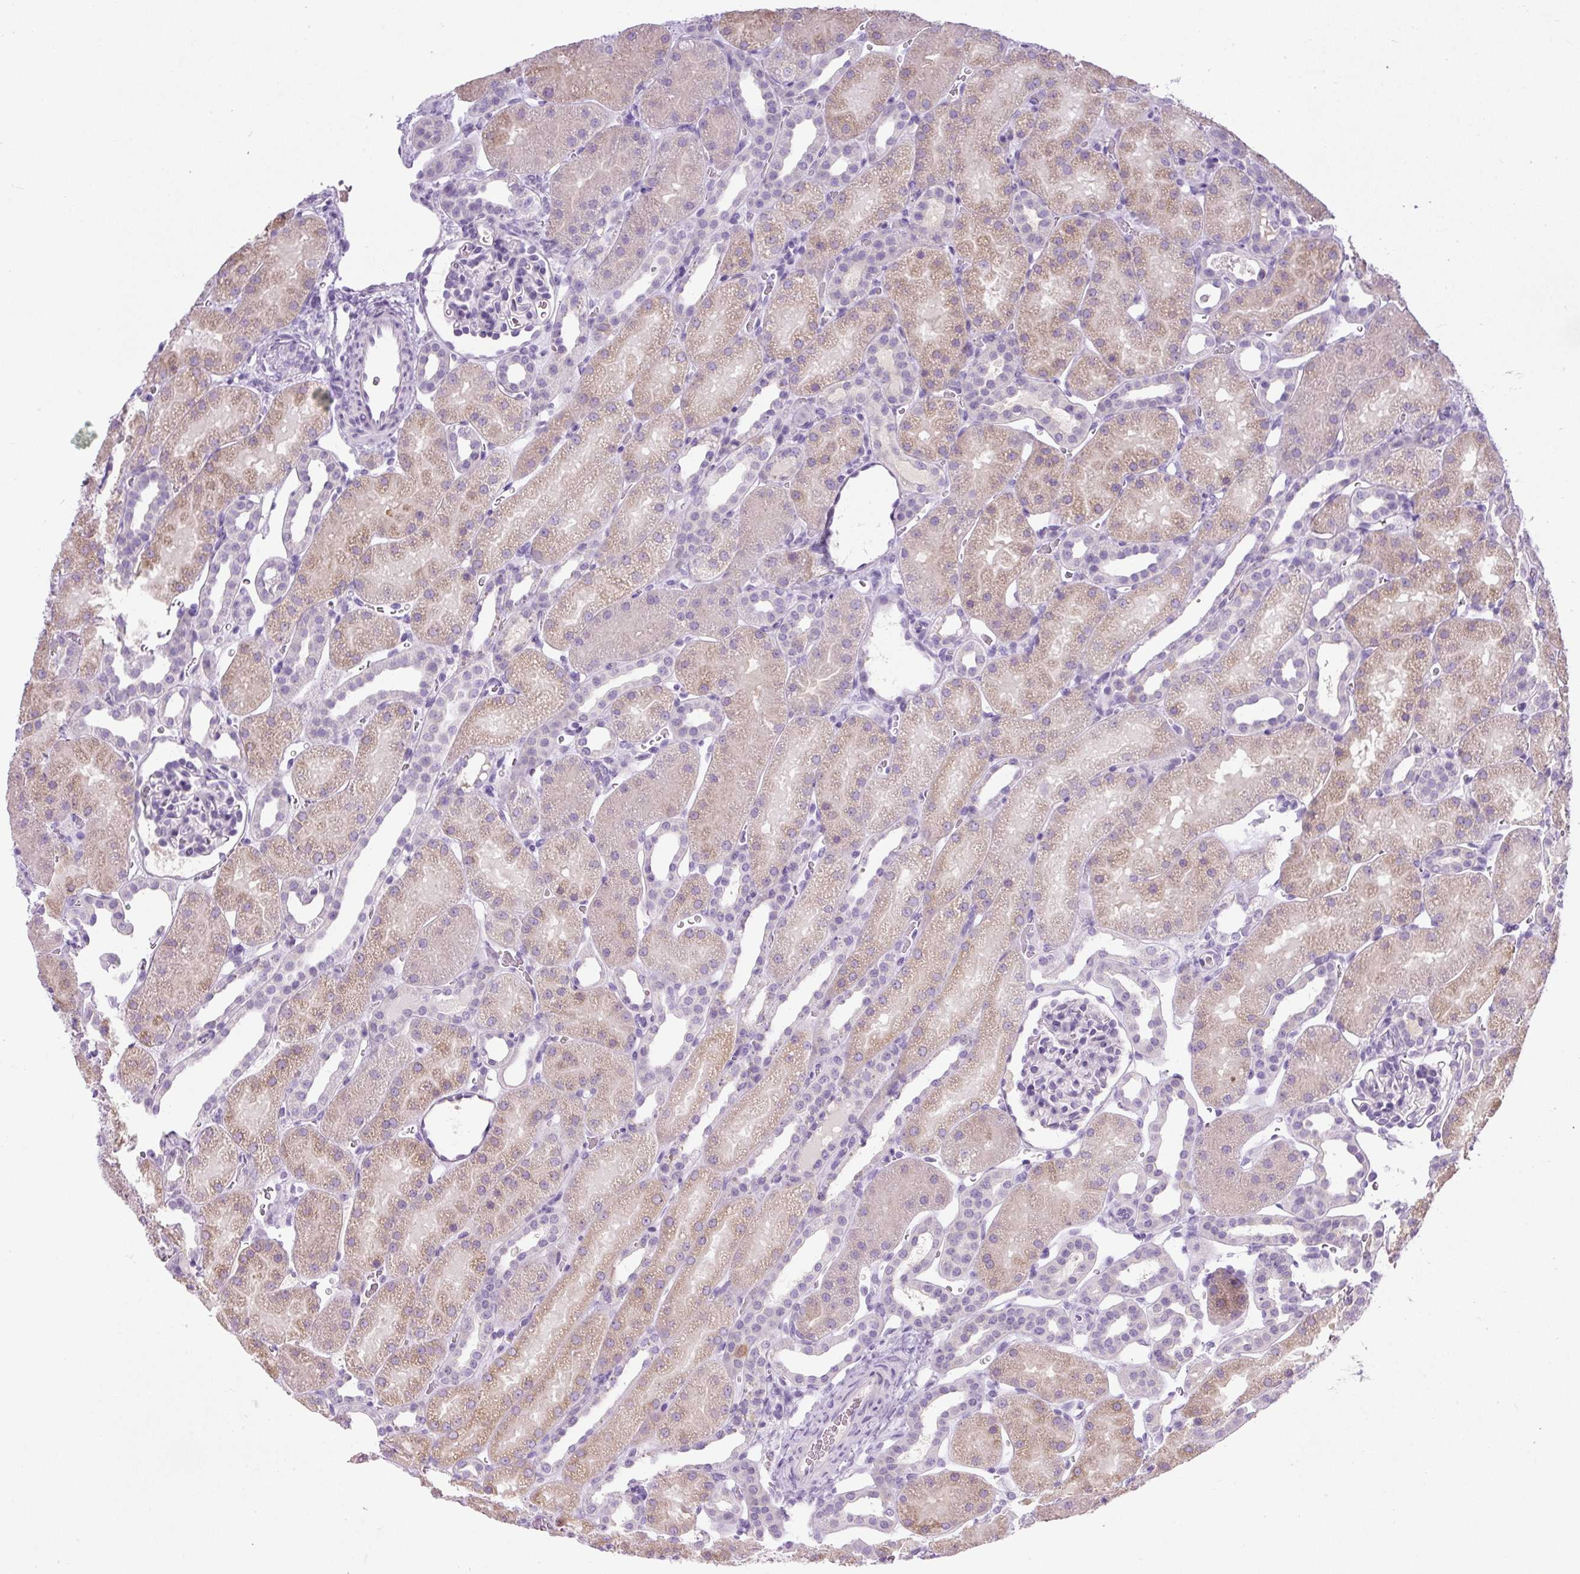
{"staining": {"intensity": "negative", "quantity": "none", "location": "none"}, "tissue": "kidney", "cell_type": "Cells in glomeruli", "image_type": "normal", "snomed": [{"axis": "morphology", "description": "Normal tissue, NOS"}, {"axis": "topography", "description": "Kidney"}], "caption": "Immunohistochemistry histopathology image of benign kidney: kidney stained with DAB (3,3'-diaminobenzidine) demonstrates no significant protein staining in cells in glomeruli. (DAB IHC with hematoxylin counter stain).", "gene": "COL9A2", "patient": {"sex": "male", "age": 2}}